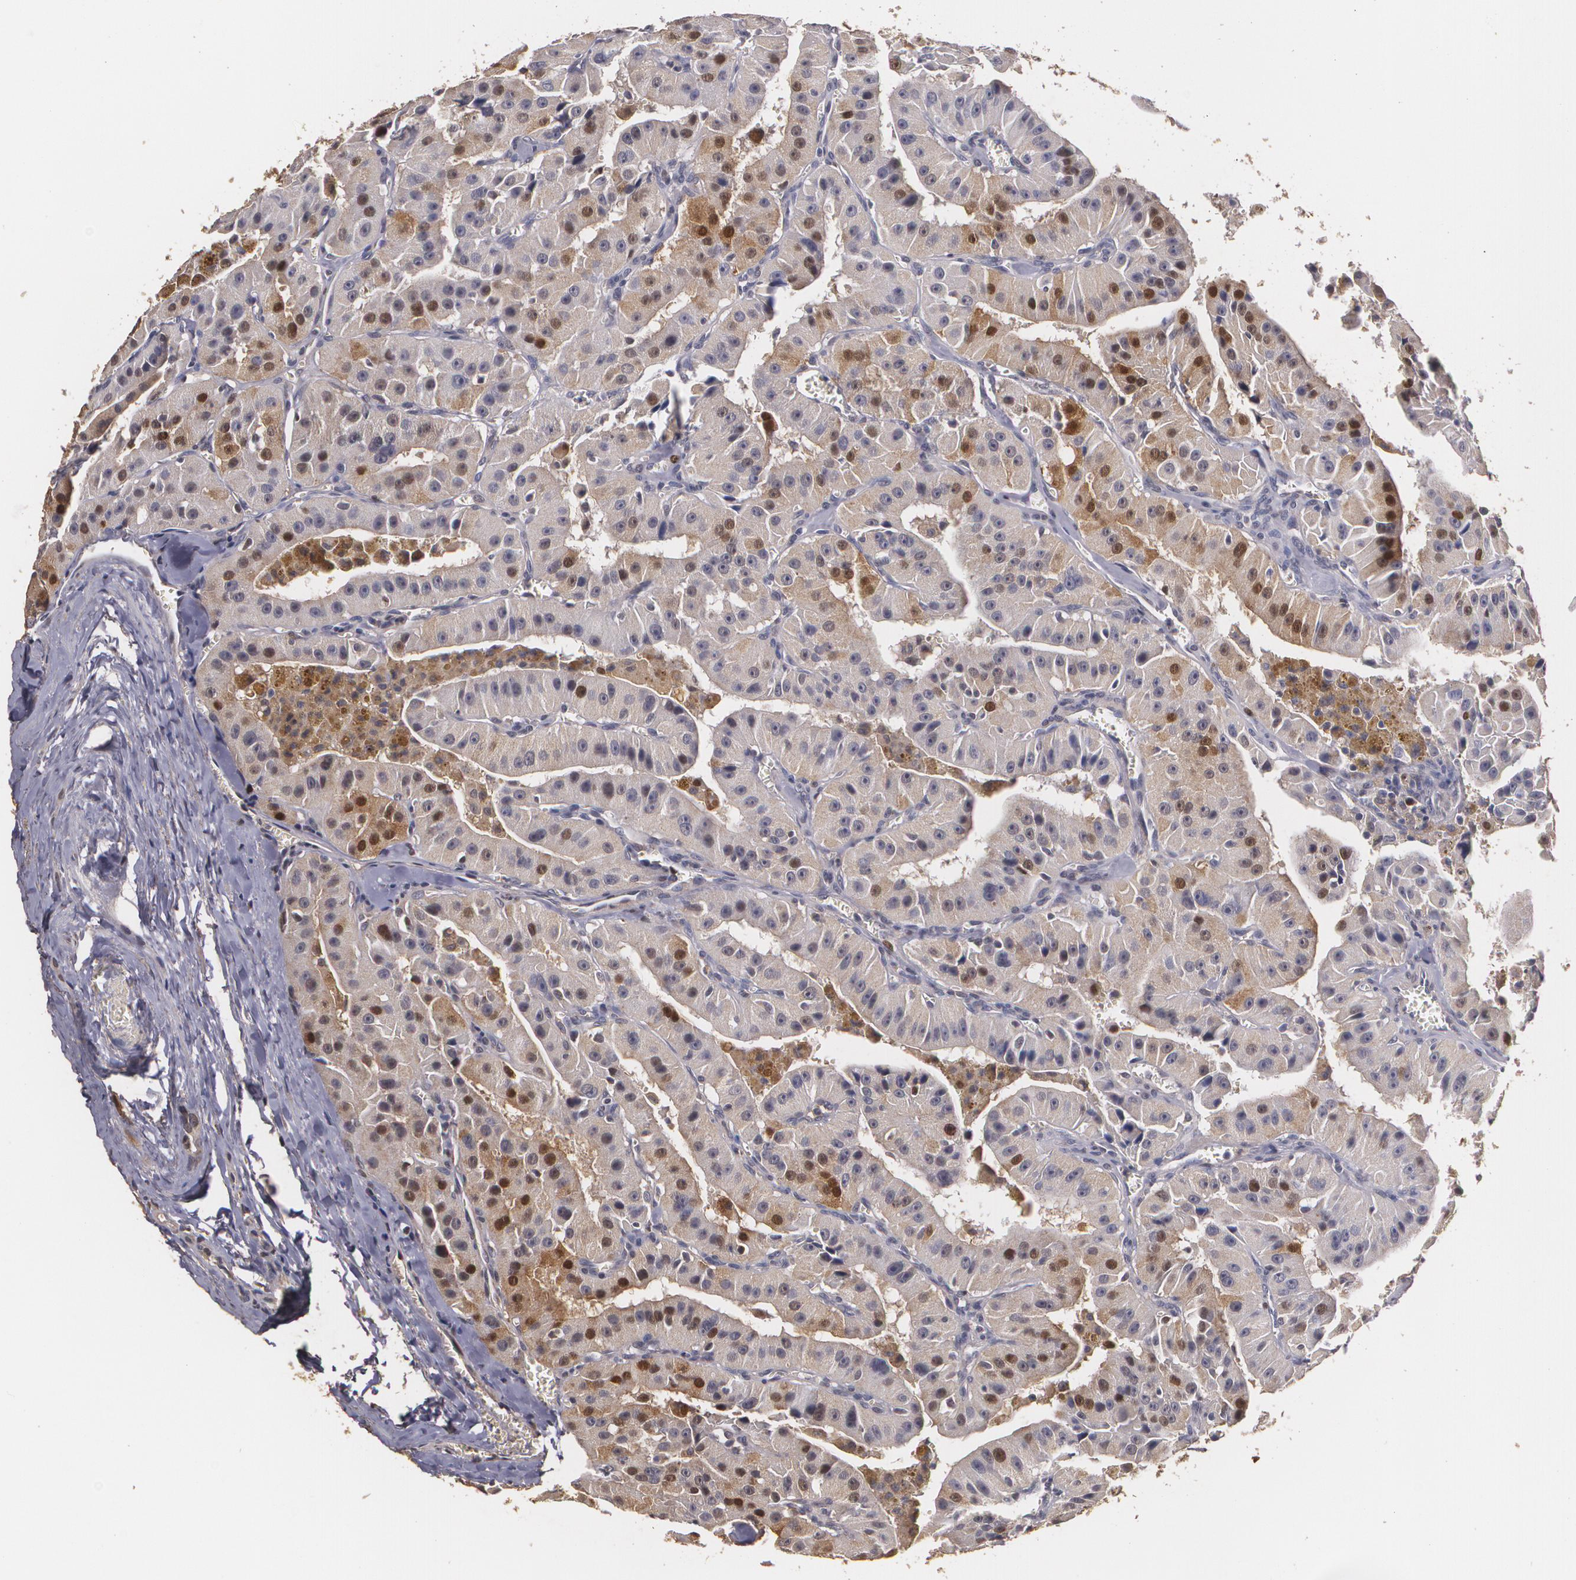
{"staining": {"intensity": "moderate", "quantity": "25%-75%", "location": "cytoplasmic/membranous,nuclear"}, "tissue": "thyroid cancer", "cell_type": "Tumor cells", "image_type": "cancer", "snomed": [{"axis": "morphology", "description": "Carcinoma, NOS"}, {"axis": "topography", "description": "Thyroid gland"}], "caption": "High-power microscopy captured an immunohistochemistry histopathology image of thyroid carcinoma, revealing moderate cytoplasmic/membranous and nuclear expression in approximately 25%-75% of tumor cells.", "gene": "BRCA1", "patient": {"sex": "male", "age": 76}}